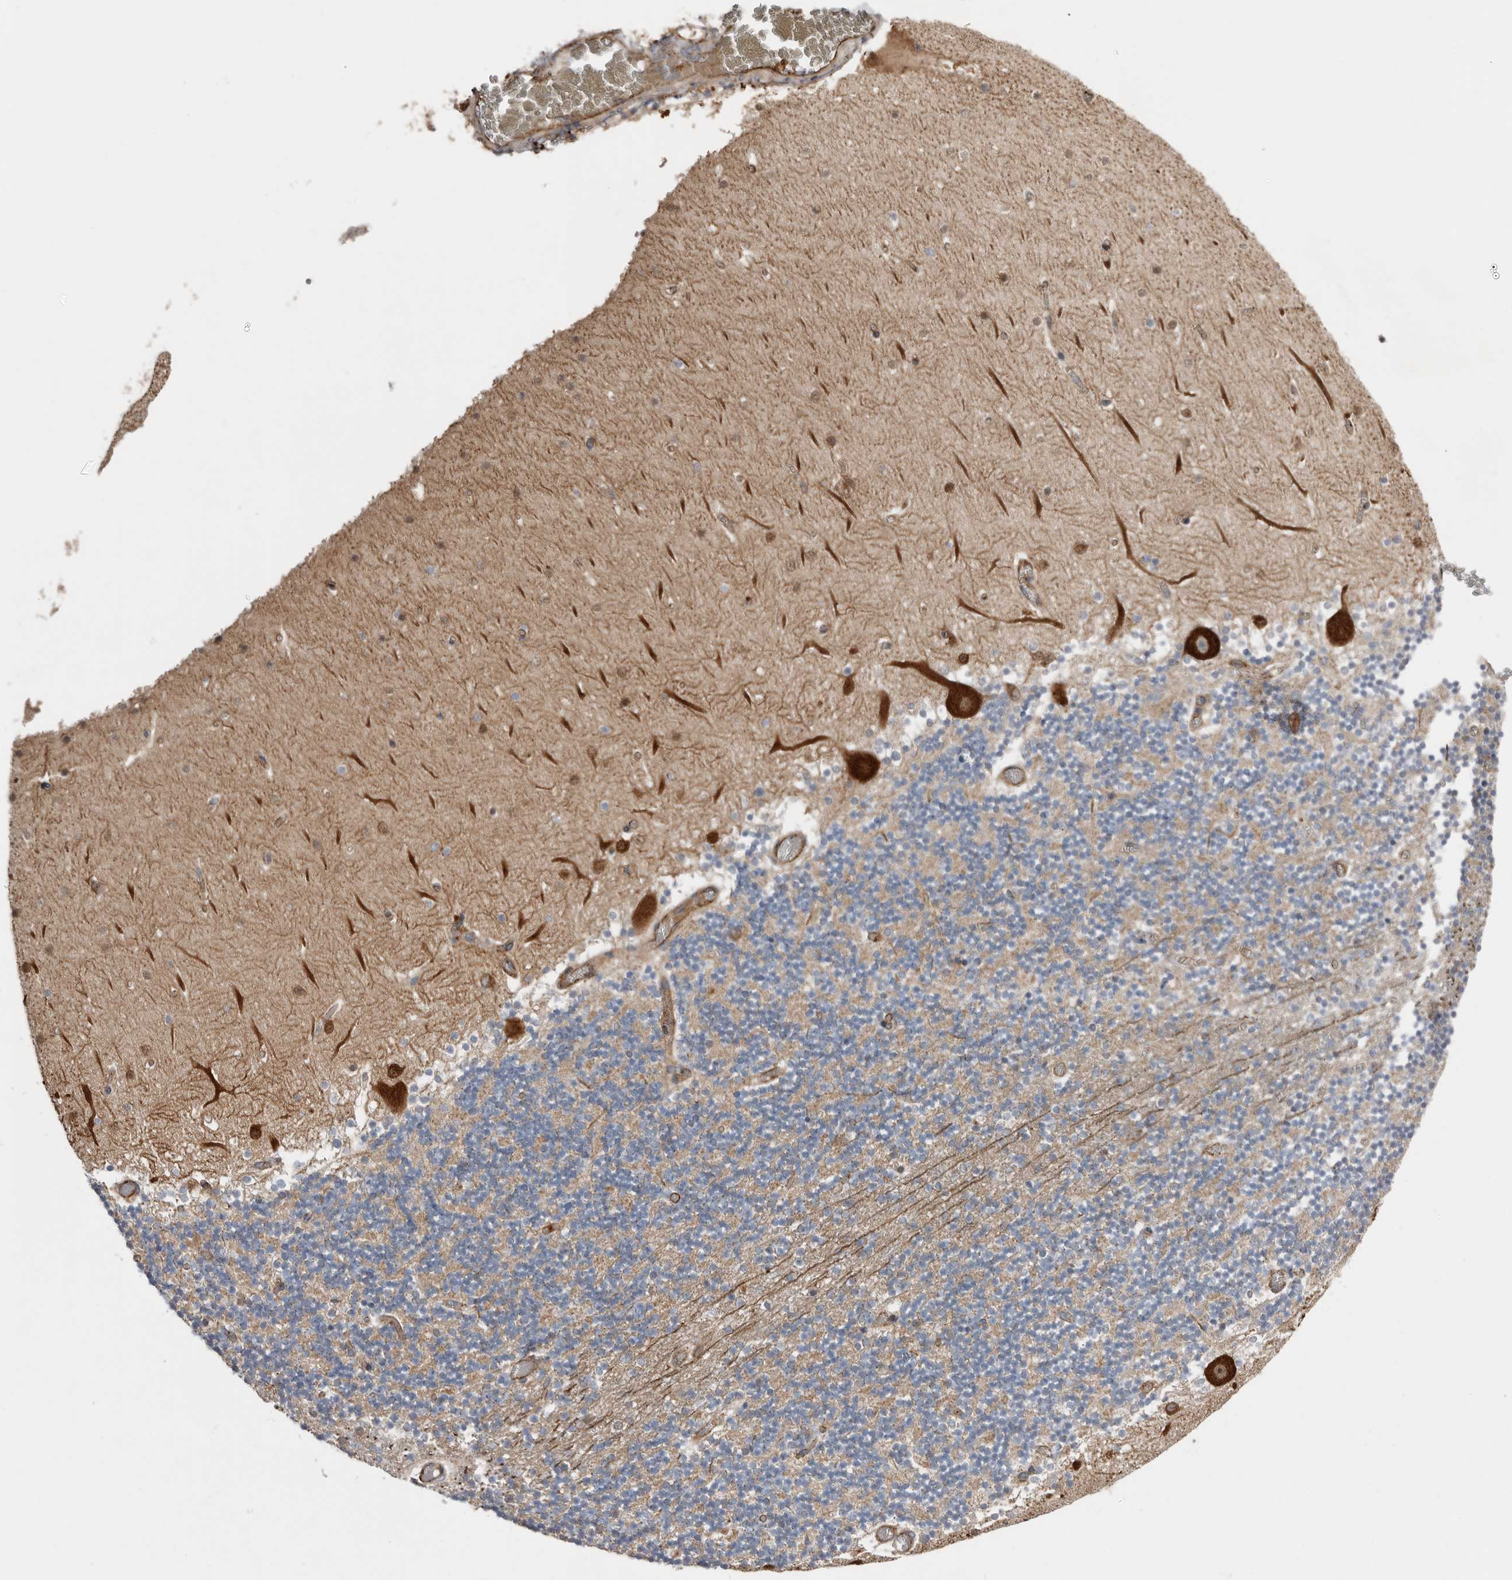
{"staining": {"intensity": "moderate", "quantity": "25%-75%", "location": "cytoplasmic/membranous"}, "tissue": "cerebellum", "cell_type": "Cells in granular layer", "image_type": "normal", "snomed": [{"axis": "morphology", "description": "Normal tissue, NOS"}, {"axis": "topography", "description": "Cerebellum"}], "caption": "Immunohistochemical staining of normal cerebellum shows 25%-75% levels of moderate cytoplasmic/membranous protein staining in approximately 25%-75% of cells in granular layer.", "gene": "LUZP1", "patient": {"sex": "female", "age": 28}}